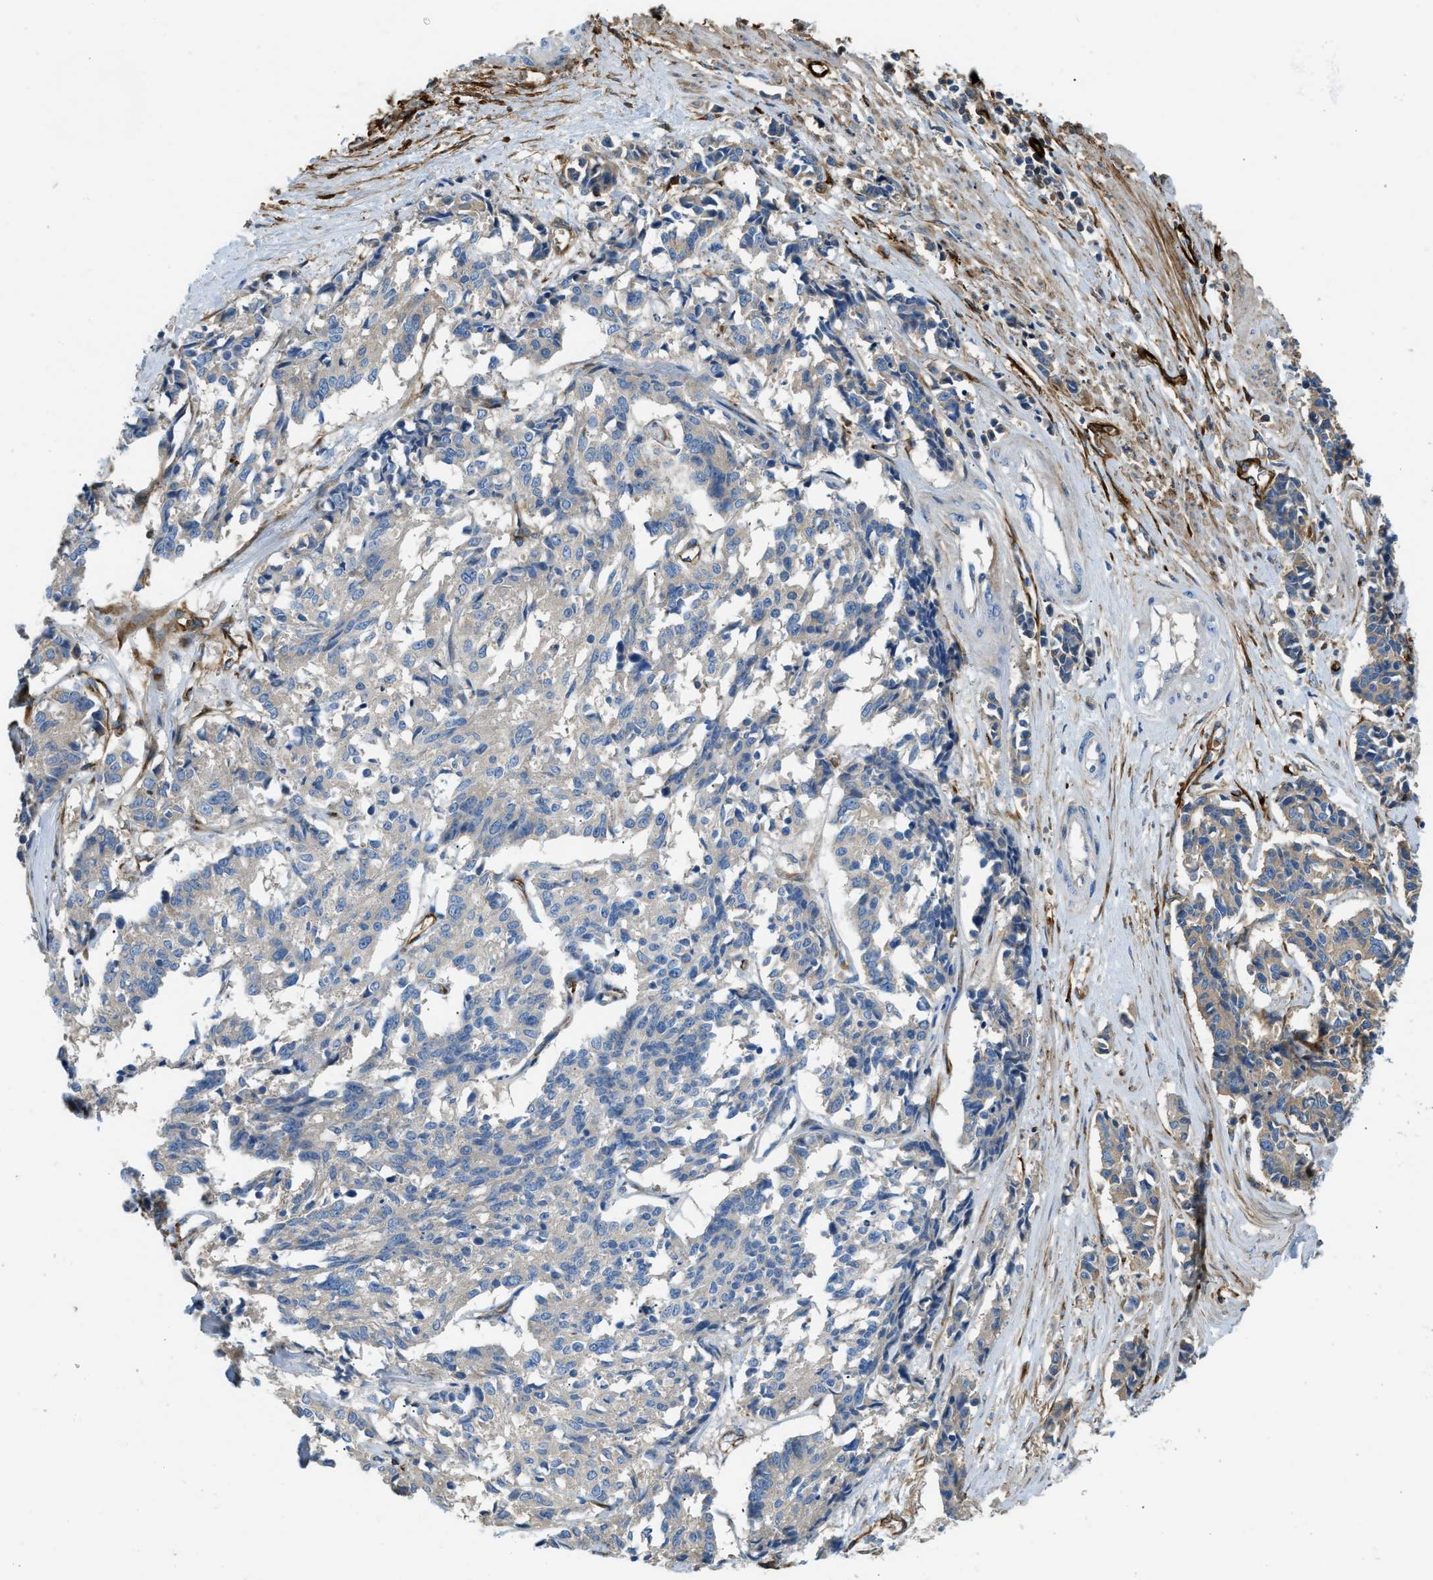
{"staining": {"intensity": "negative", "quantity": "none", "location": "none"}, "tissue": "cervical cancer", "cell_type": "Tumor cells", "image_type": "cancer", "snomed": [{"axis": "morphology", "description": "Squamous cell carcinoma, NOS"}, {"axis": "topography", "description": "Cervix"}], "caption": "Tumor cells are negative for protein expression in human cervical squamous cell carcinoma.", "gene": "COL15A1", "patient": {"sex": "female", "age": 35}}